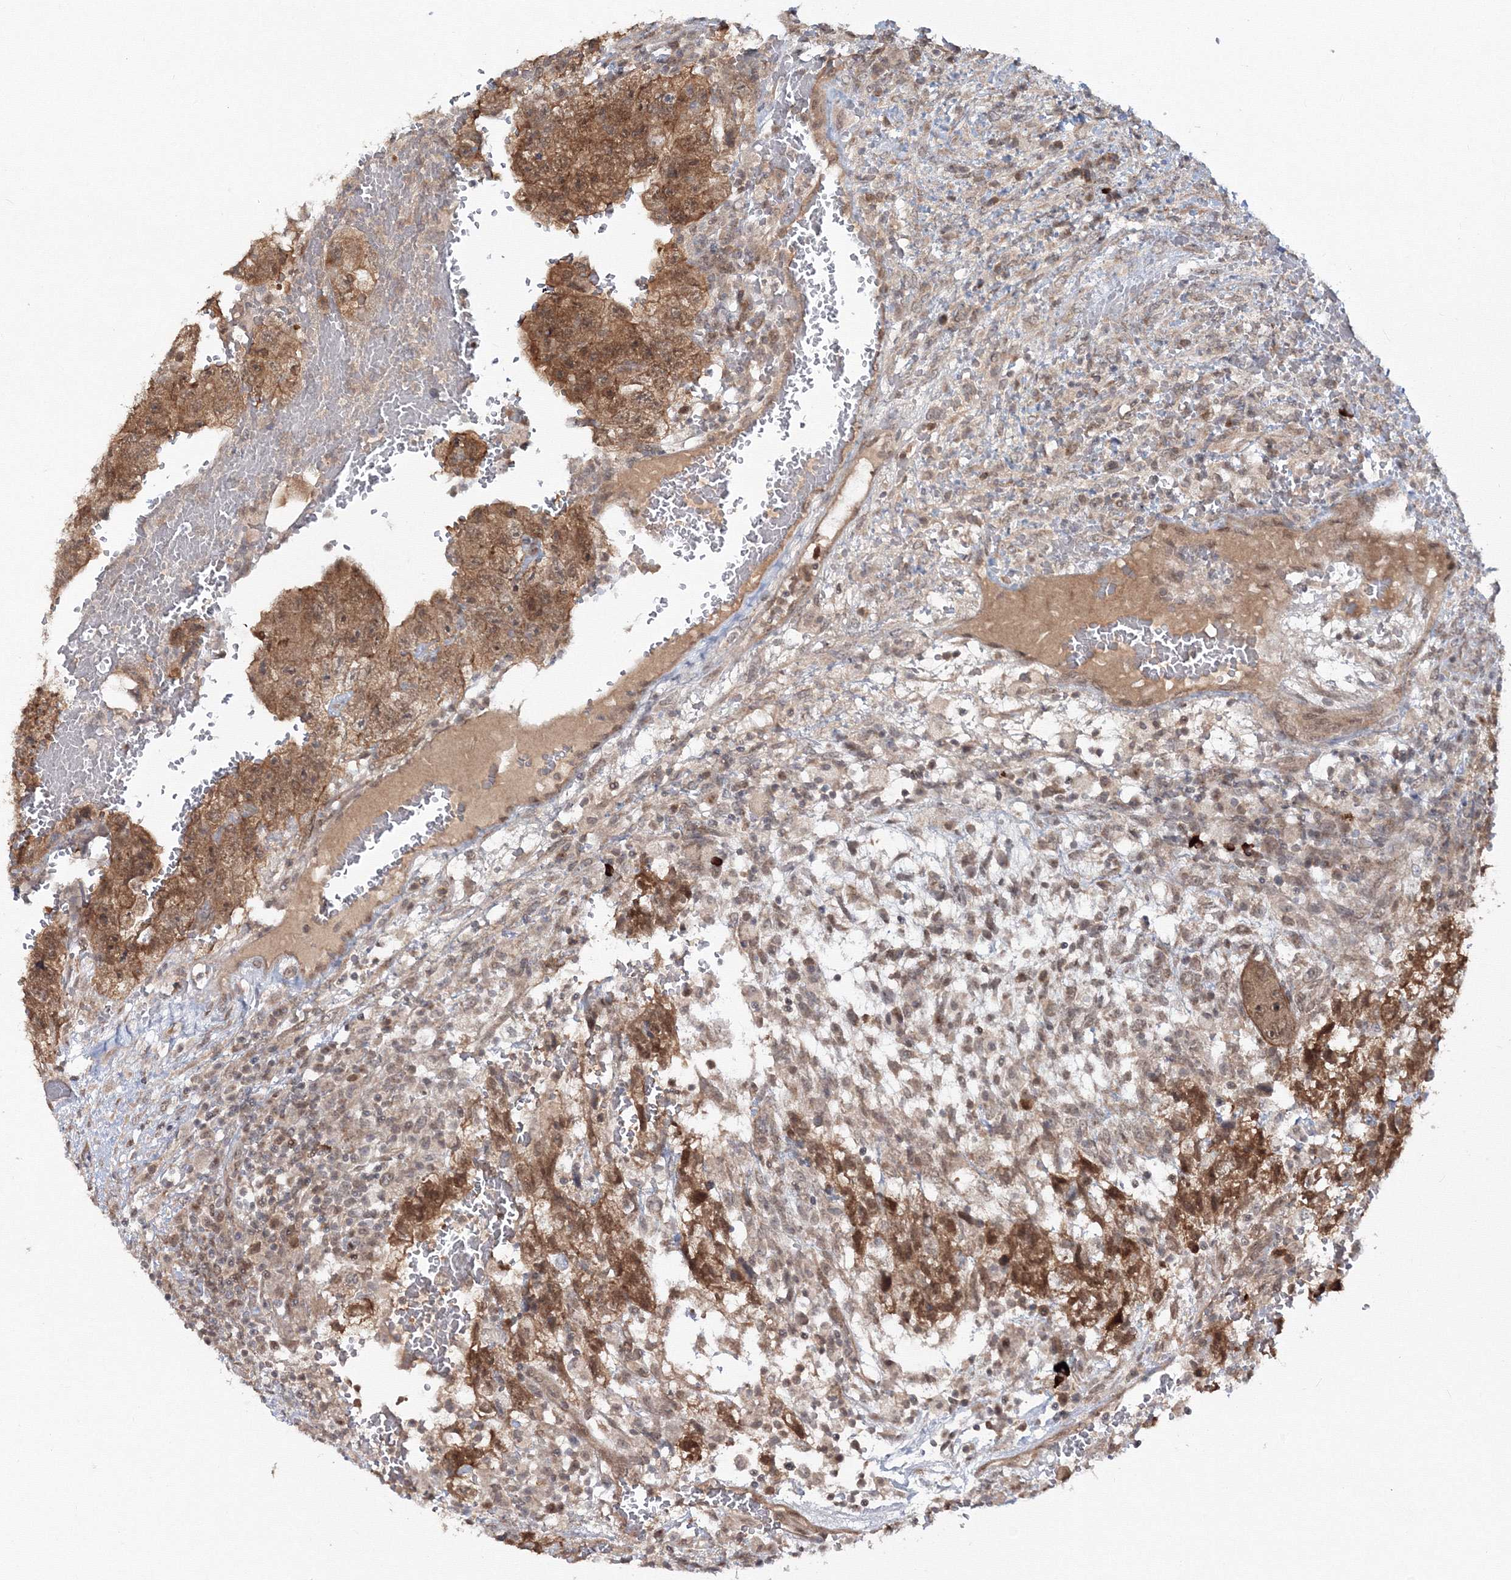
{"staining": {"intensity": "strong", "quantity": ">75%", "location": "cytoplasmic/membranous"}, "tissue": "testis cancer", "cell_type": "Tumor cells", "image_type": "cancer", "snomed": [{"axis": "morphology", "description": "Carcinoma, Embryonal, NOS"}, {"axis": "topography", "description": "Testis"}], "caption": "Immunohistochemistry (IHC) (DAB (3,3'-diaminobenzidine)) staining of human testis cancer (embryonal carcinoma) exhibits strong cytoplasmic/membranous protein expression in approximately >75% of tumor cells. (DAB (3,3'-diaminobenzidine) IHC, brown staining for protein, blue staining for nuclei).", "gene": "ZFAND6", "patient": {"sex": "male", "age": 36}}